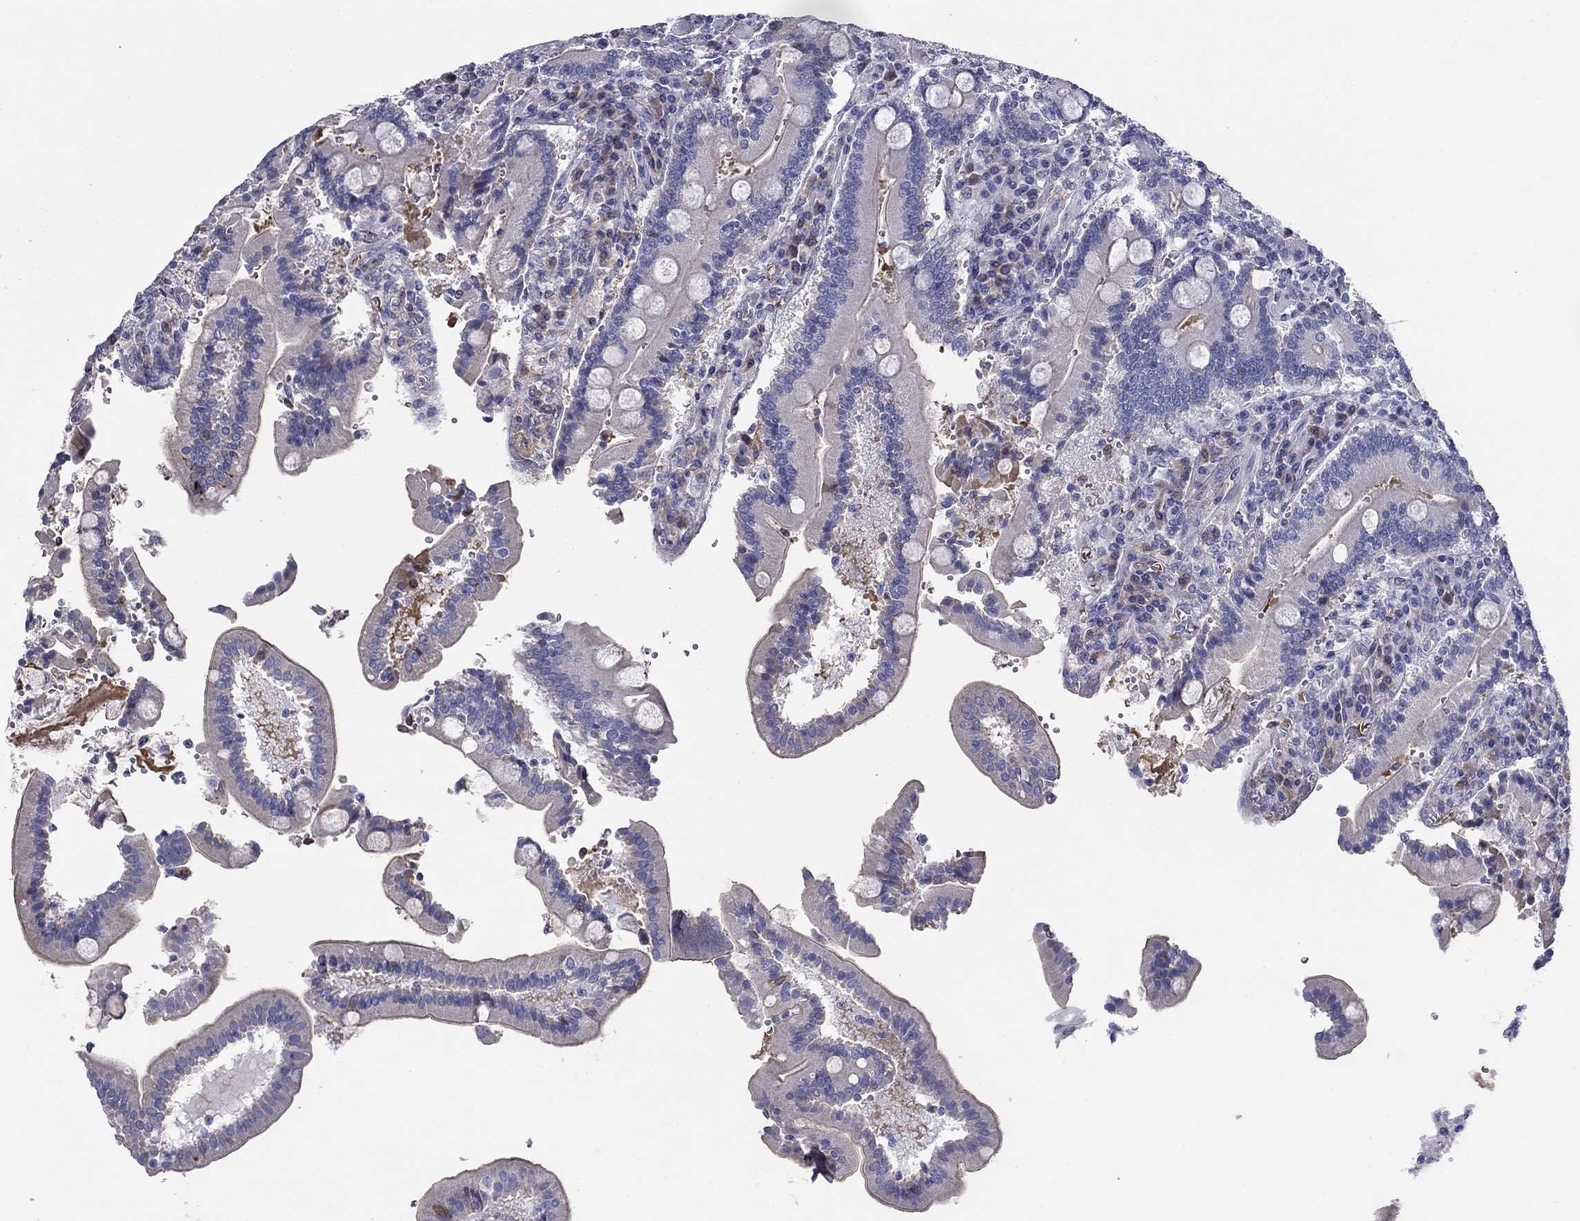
{"staining": {"intensity": "negative", "quantity": "none", "location": "none"}, "tissue": "duodenum", "cell_type": "Glandular cells", "image_type": "normal", "snomed": [{"axis": "morphology", "description": "Normal tissue, NOS"}, {"axis": "topography", "description": "Duodenum"}], "caption": "DAB (3,3'-diaminobenzidine) immunohistochemical staining of unremarkable duodenum reveals no significant staining in glandular cells.", "gene": "CPLX4", "patient": {"sex": "female", "age": 62}}